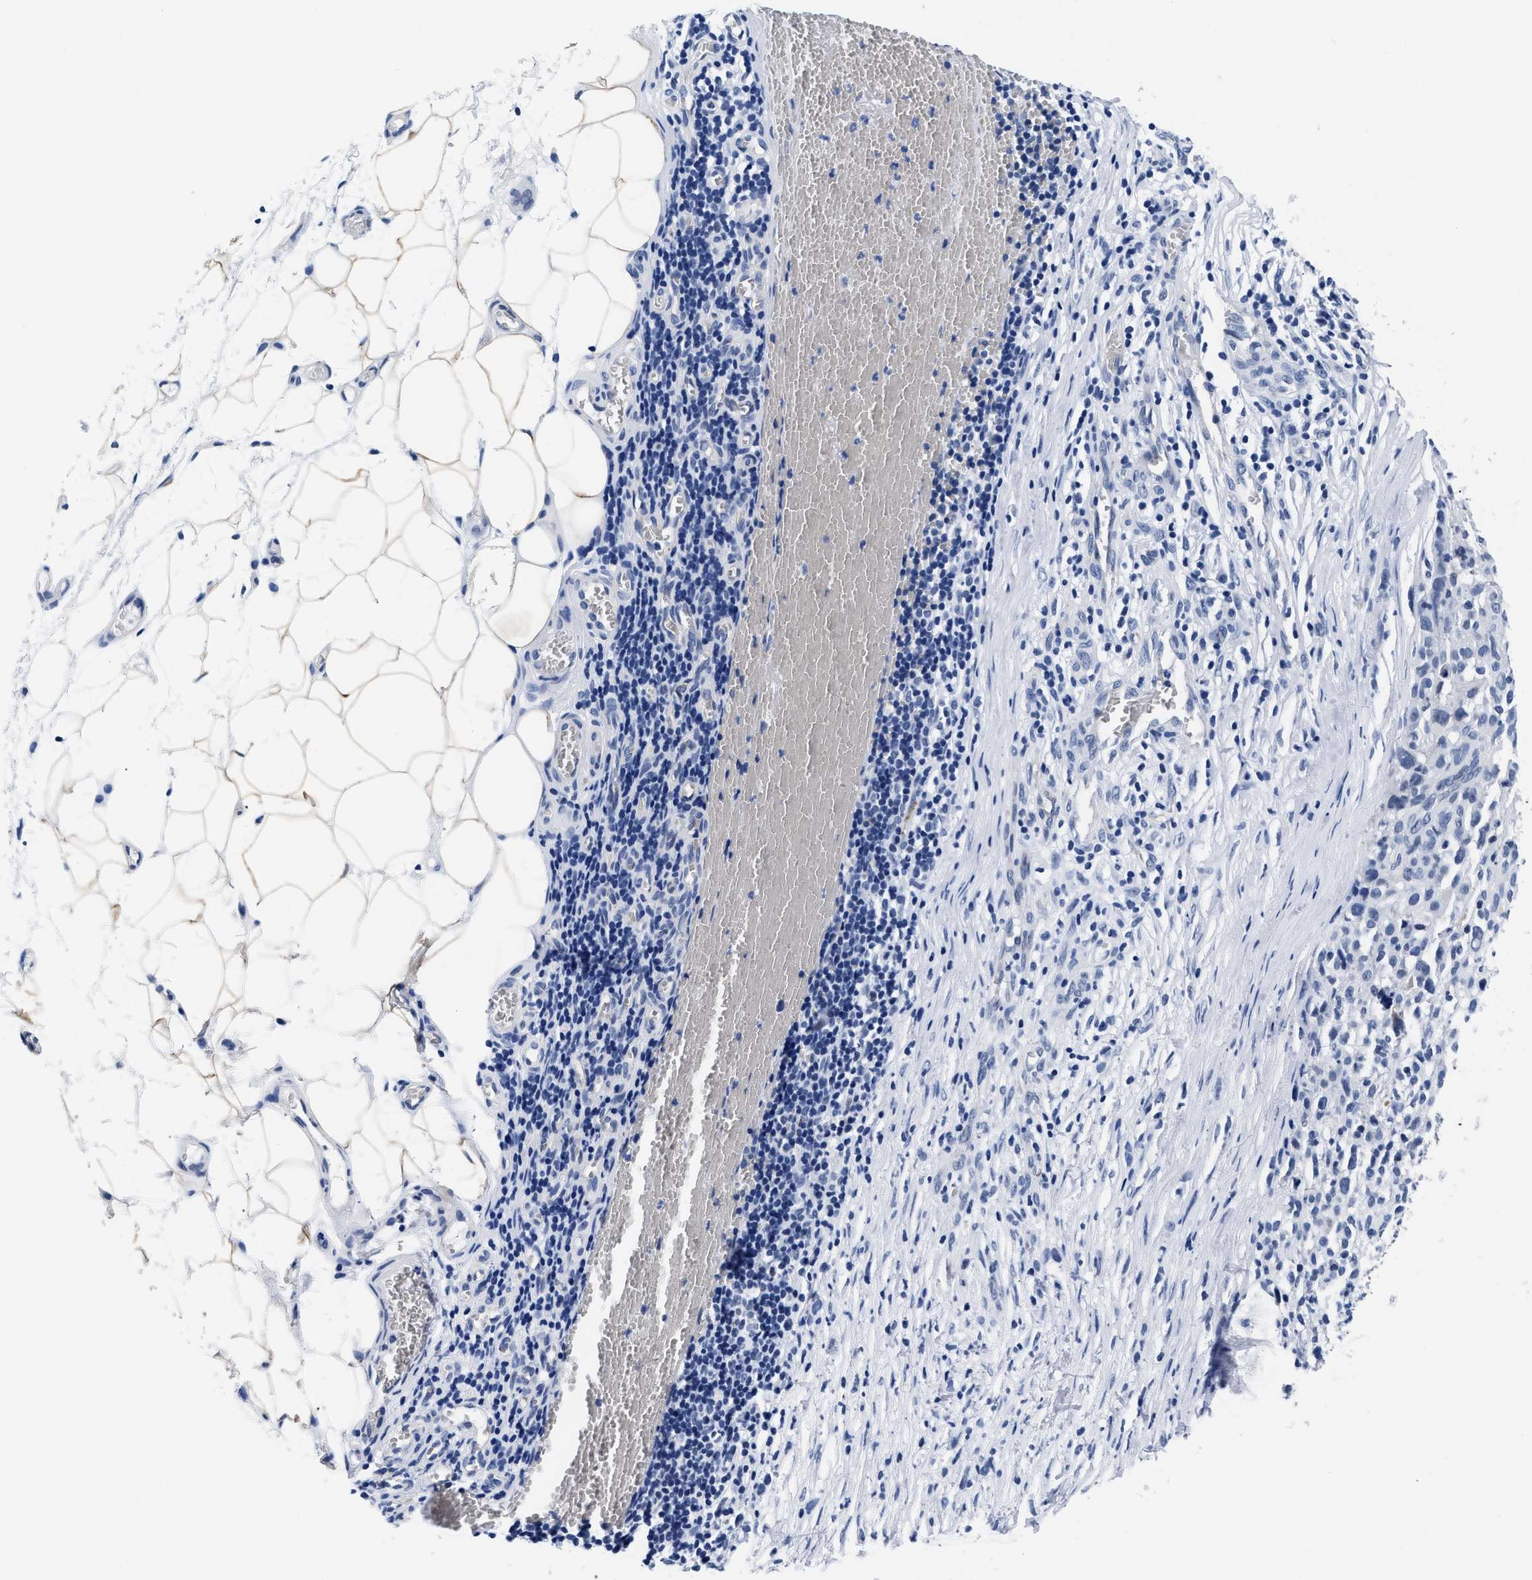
{"staining": {"intensity": "negative", "quantity": "none", "location": "none"}, "tissue": "melanoma", "cell_type": "Tumor cells", "image_type": "cancer", "snomed": [{"axis": "morphology", "description": "Malignant melanoma, NOS"}, {"axis": "topography", "description": "Skin"}], "caption": "This is a image of IHC staining of melanoma, which shows no positivity in tumor cells.", "gene": "TRIM29", "patient": {"sex": "female", "age": 55}}